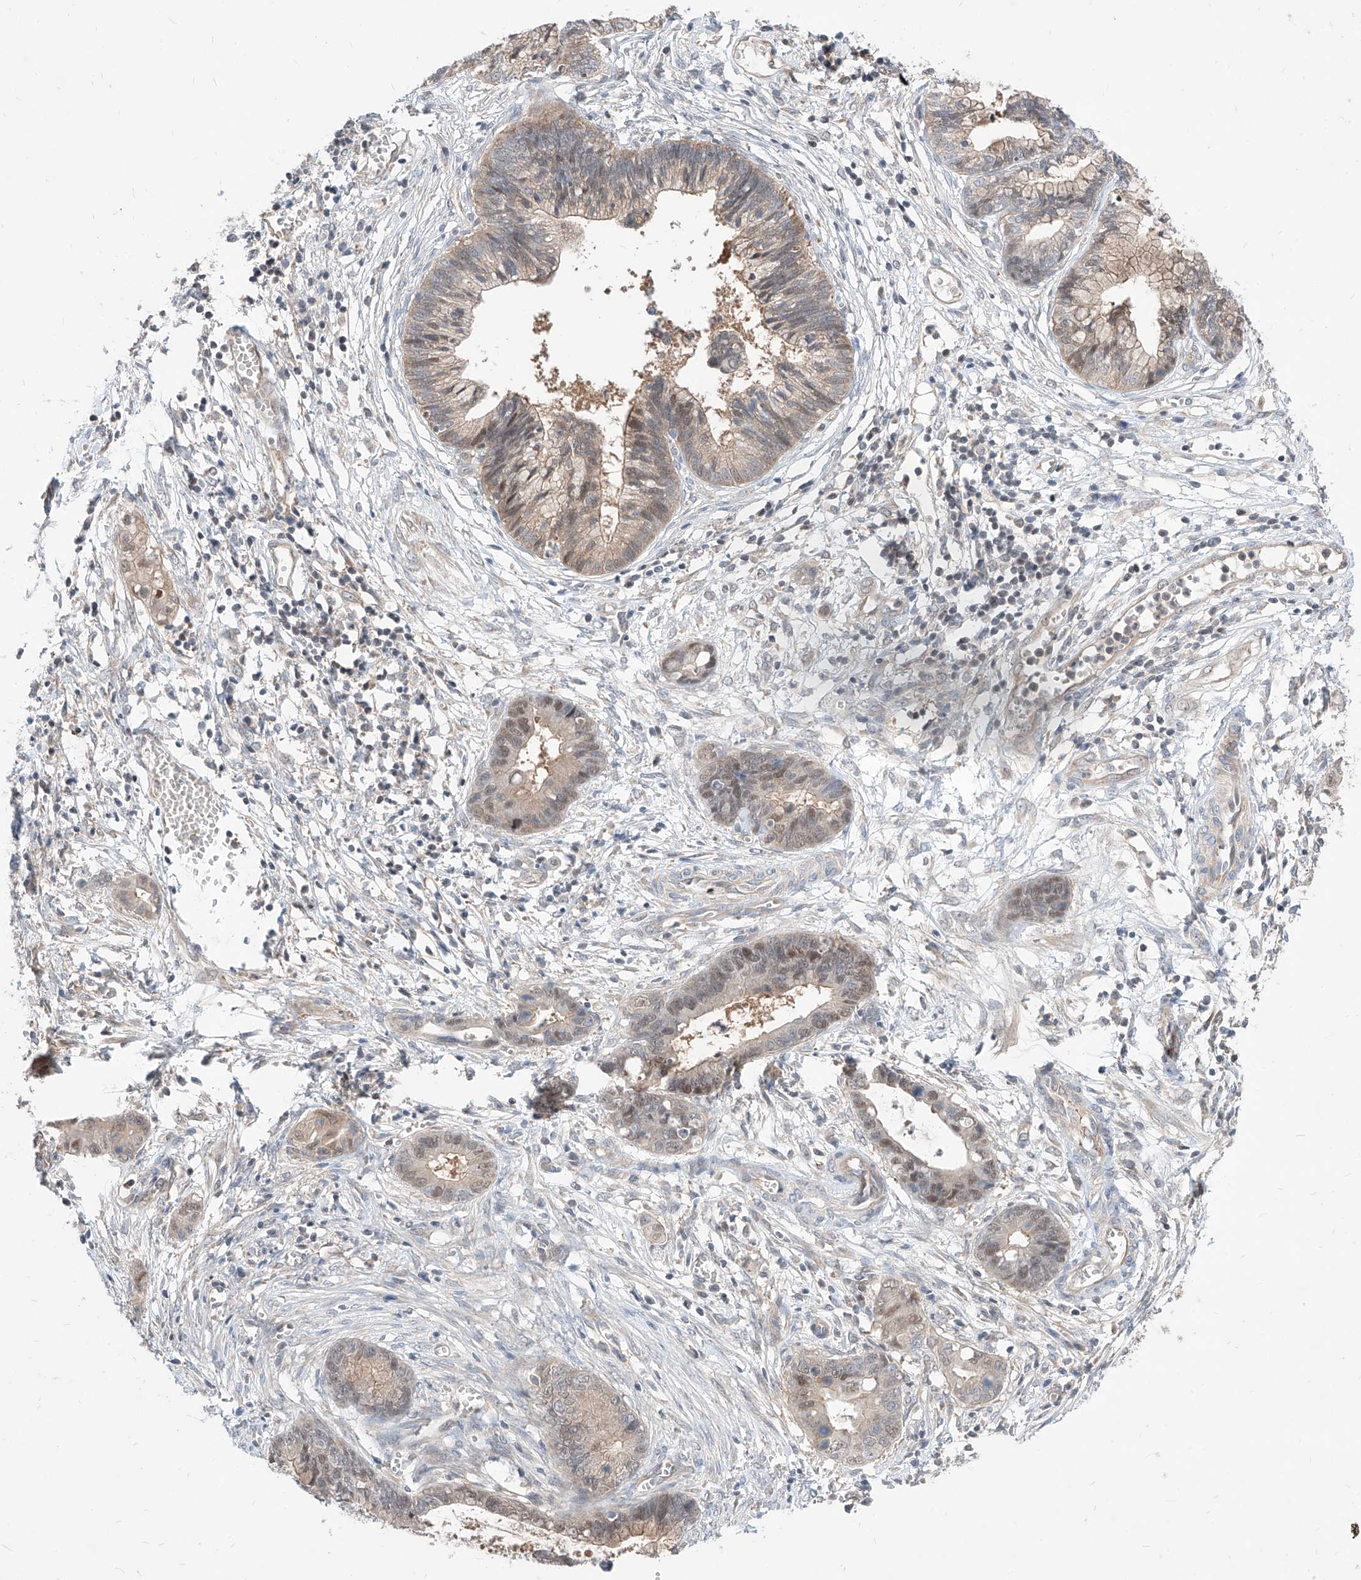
{"staining": {"intensity": "weak", "quantity": ">75%", "location": "cytoplasmic/membranous,nuclear"}, "tissue": "cervical cancer", "cell_type": "Tumor cells", "image_type": "cancer", "snomed": [{"axis": "morphology", "description": "Adenocarcinoma, NOS"}, {"axis": "topography", "description": "Cervix"}], "caption": "This micrograph displays immunohistochemistry staining of adenocarcinoma (cervical), with low weak cytoplasmic/membranous and nuclear staining in approximately >75% of tumor cells.", "gene": "TSNAX", "patient": {"sex": "female", "age": 44}}